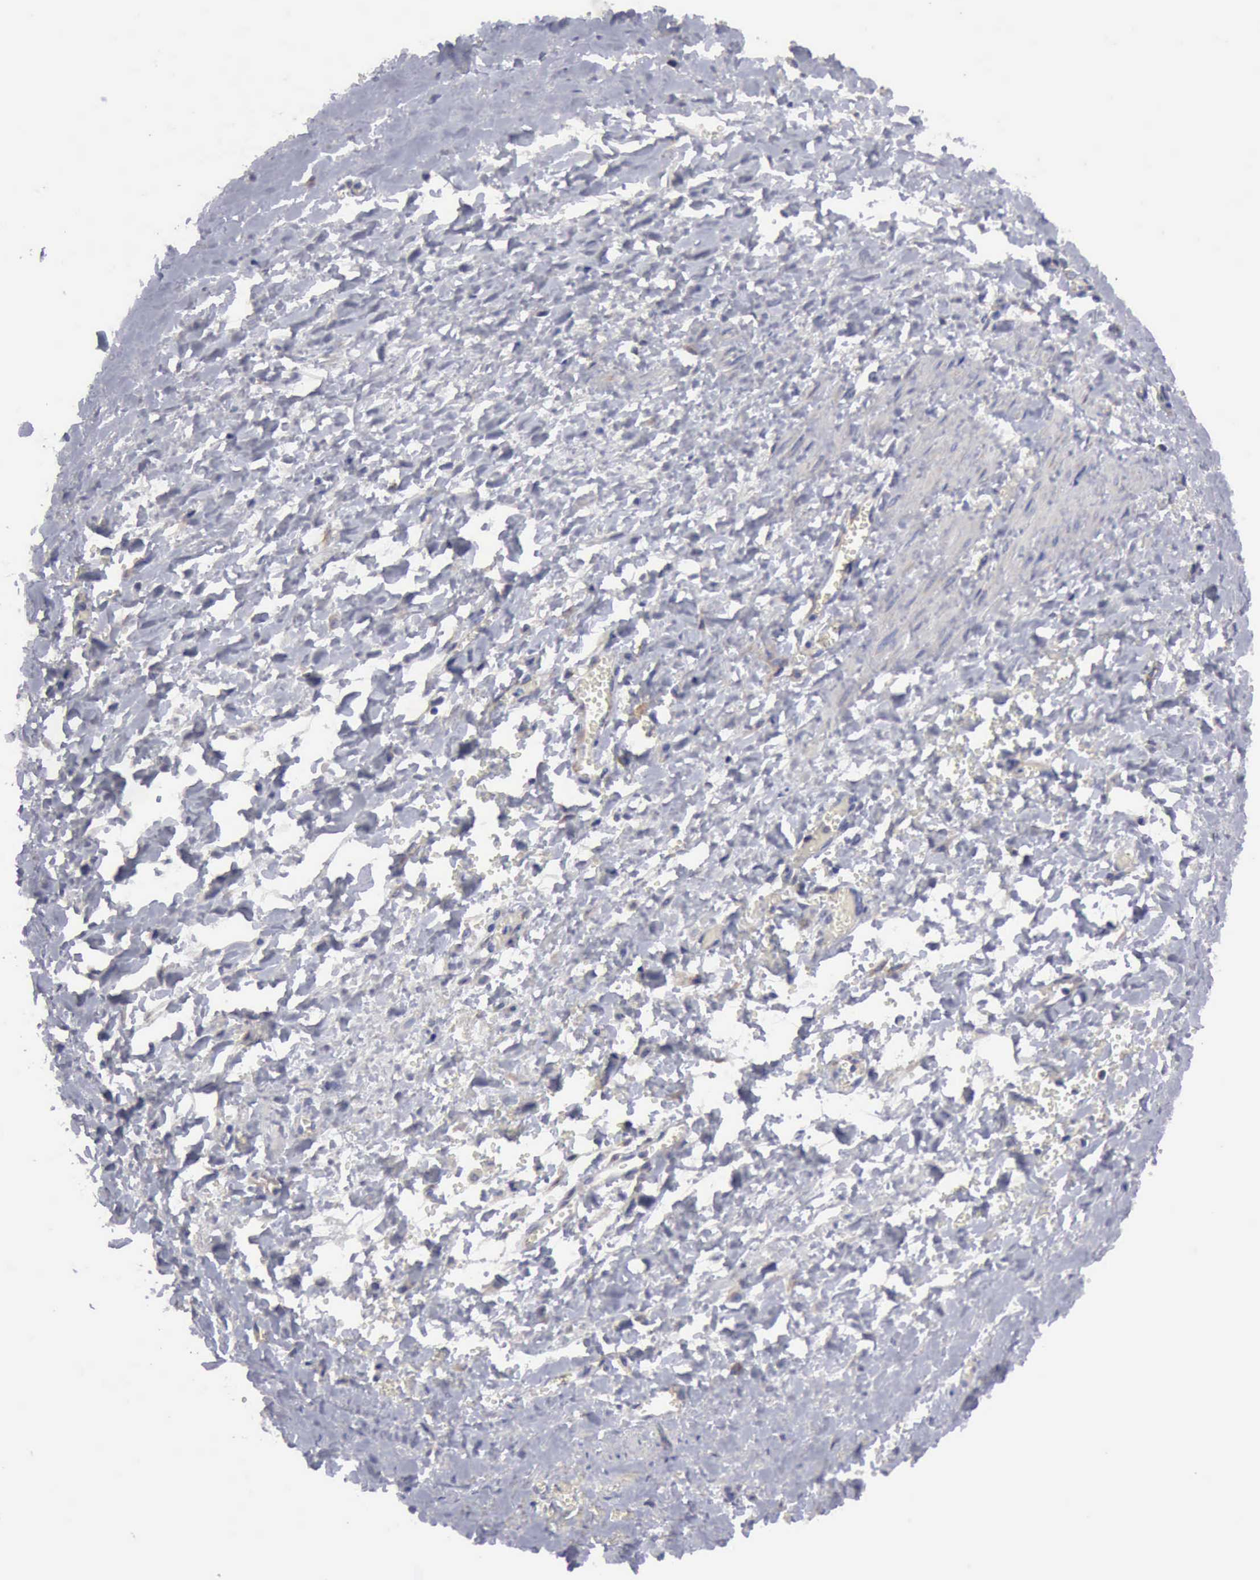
{"staining": {"intensity": "negative", "quantity": "none", "location": "none"}, "tissue": "smooth muscle", "cell_type": "Smooth muscle cells", "image_type": "normal", "snomed": [{"axis": "morphology", "description": "Normal tissue, NOS"}, {"axis": "topography", "description": "Uterus"}], "caption": "The immunohistochemistry image has no significant positivity in smooth muscle cells of smooth muscle.", "gene": "TXLNG", "patient": {"sex": "female", "age": 56}}